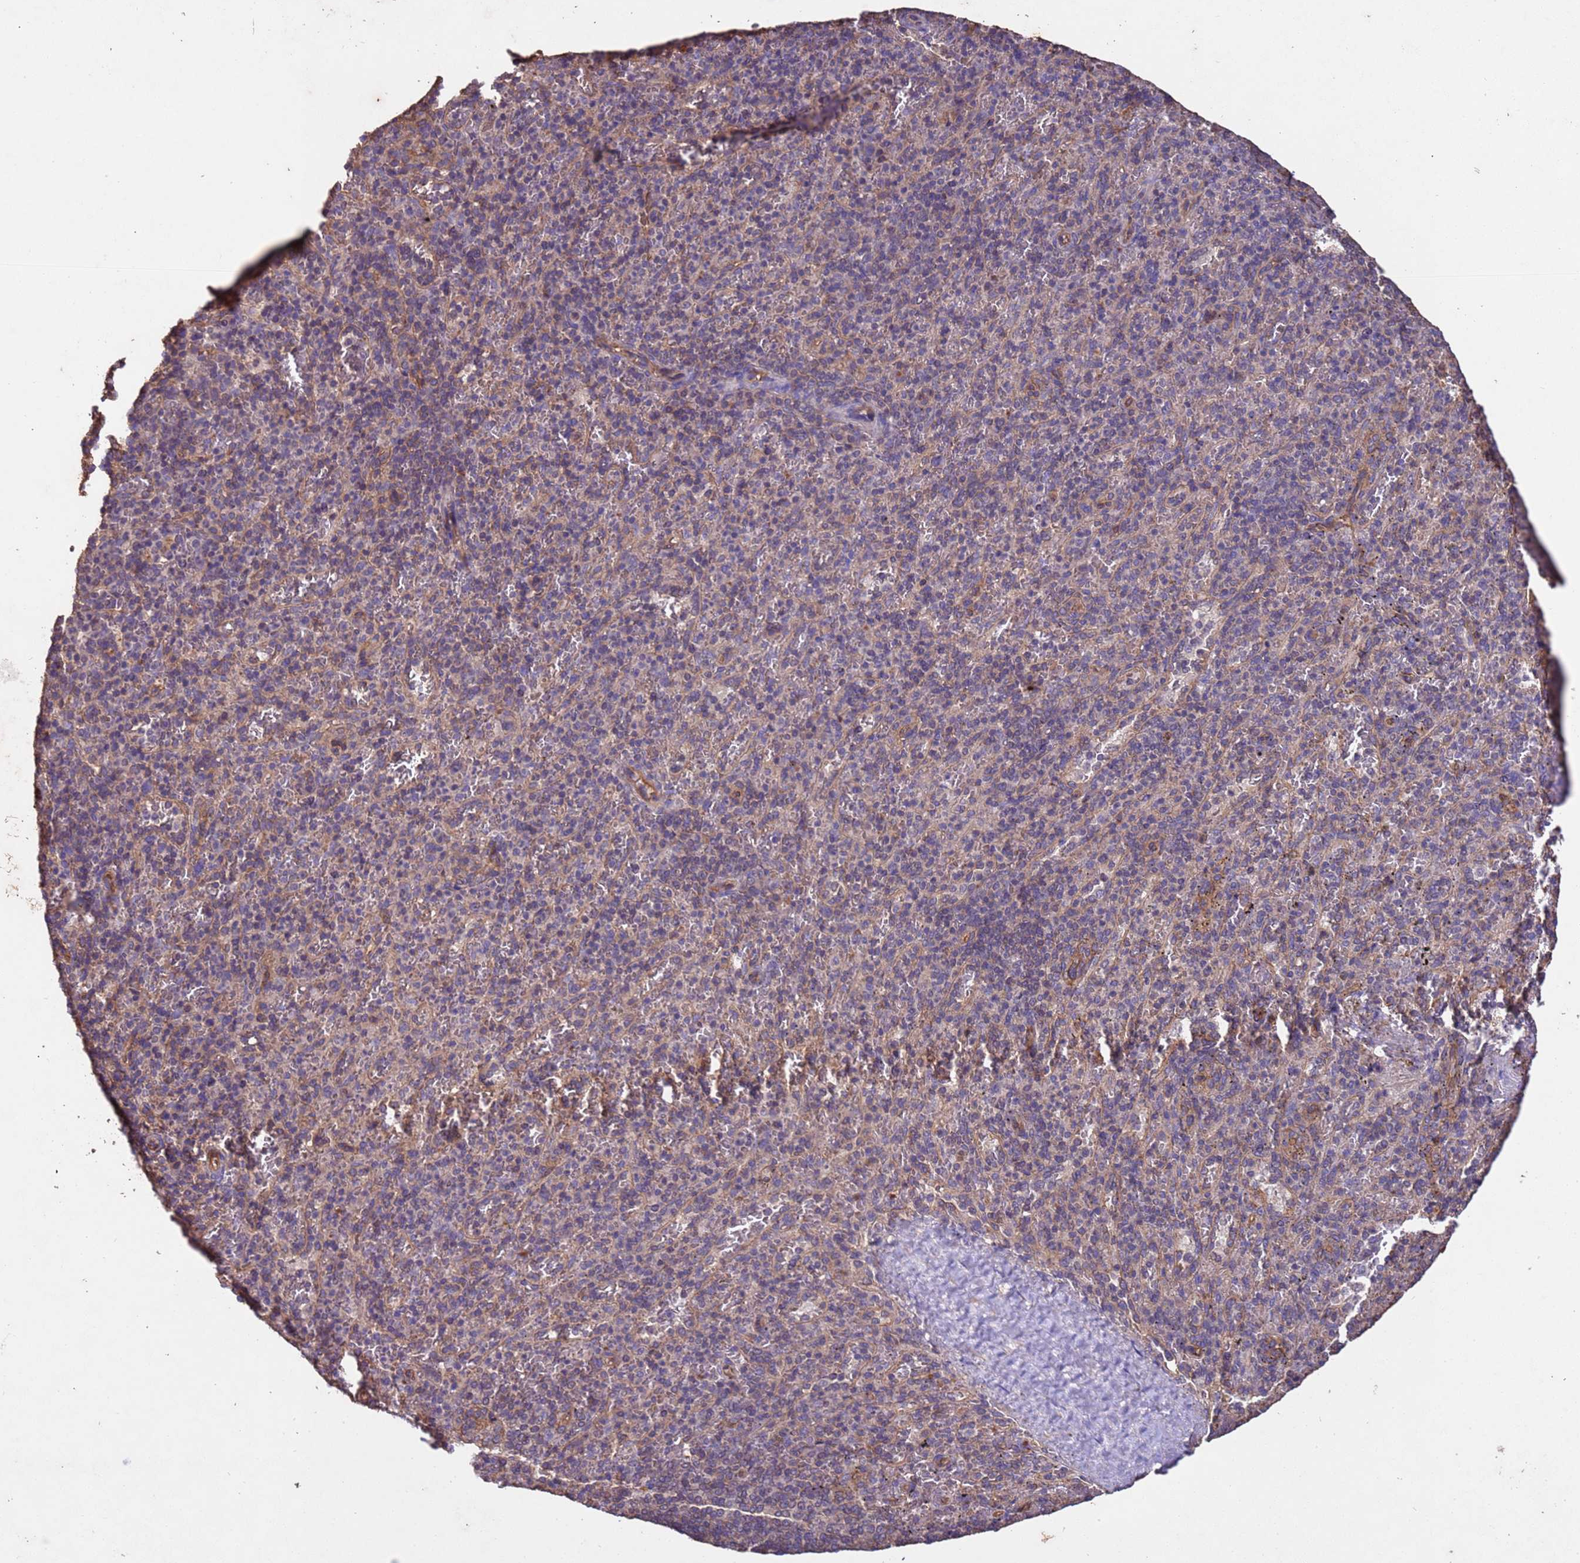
{"staining": {"intensity": "weak", "quantity": "<25%", "location": "cytoplasmic/membranous"}, "tissue": "spleen", "cell_type": "Cells in red pulp", "image_type": "normal", "snomed": [{"axis": "morphology", "description": "Normal tissue, NOS"}, {"axis": "topography", "description": "Spleen"}], "caption": "Immunohistochemistry (IHC) of benign human spleen exhibits no expression in cells in red pulp.", "gene": "MTX3", "patient": {"sex": "male", "age": 82}}